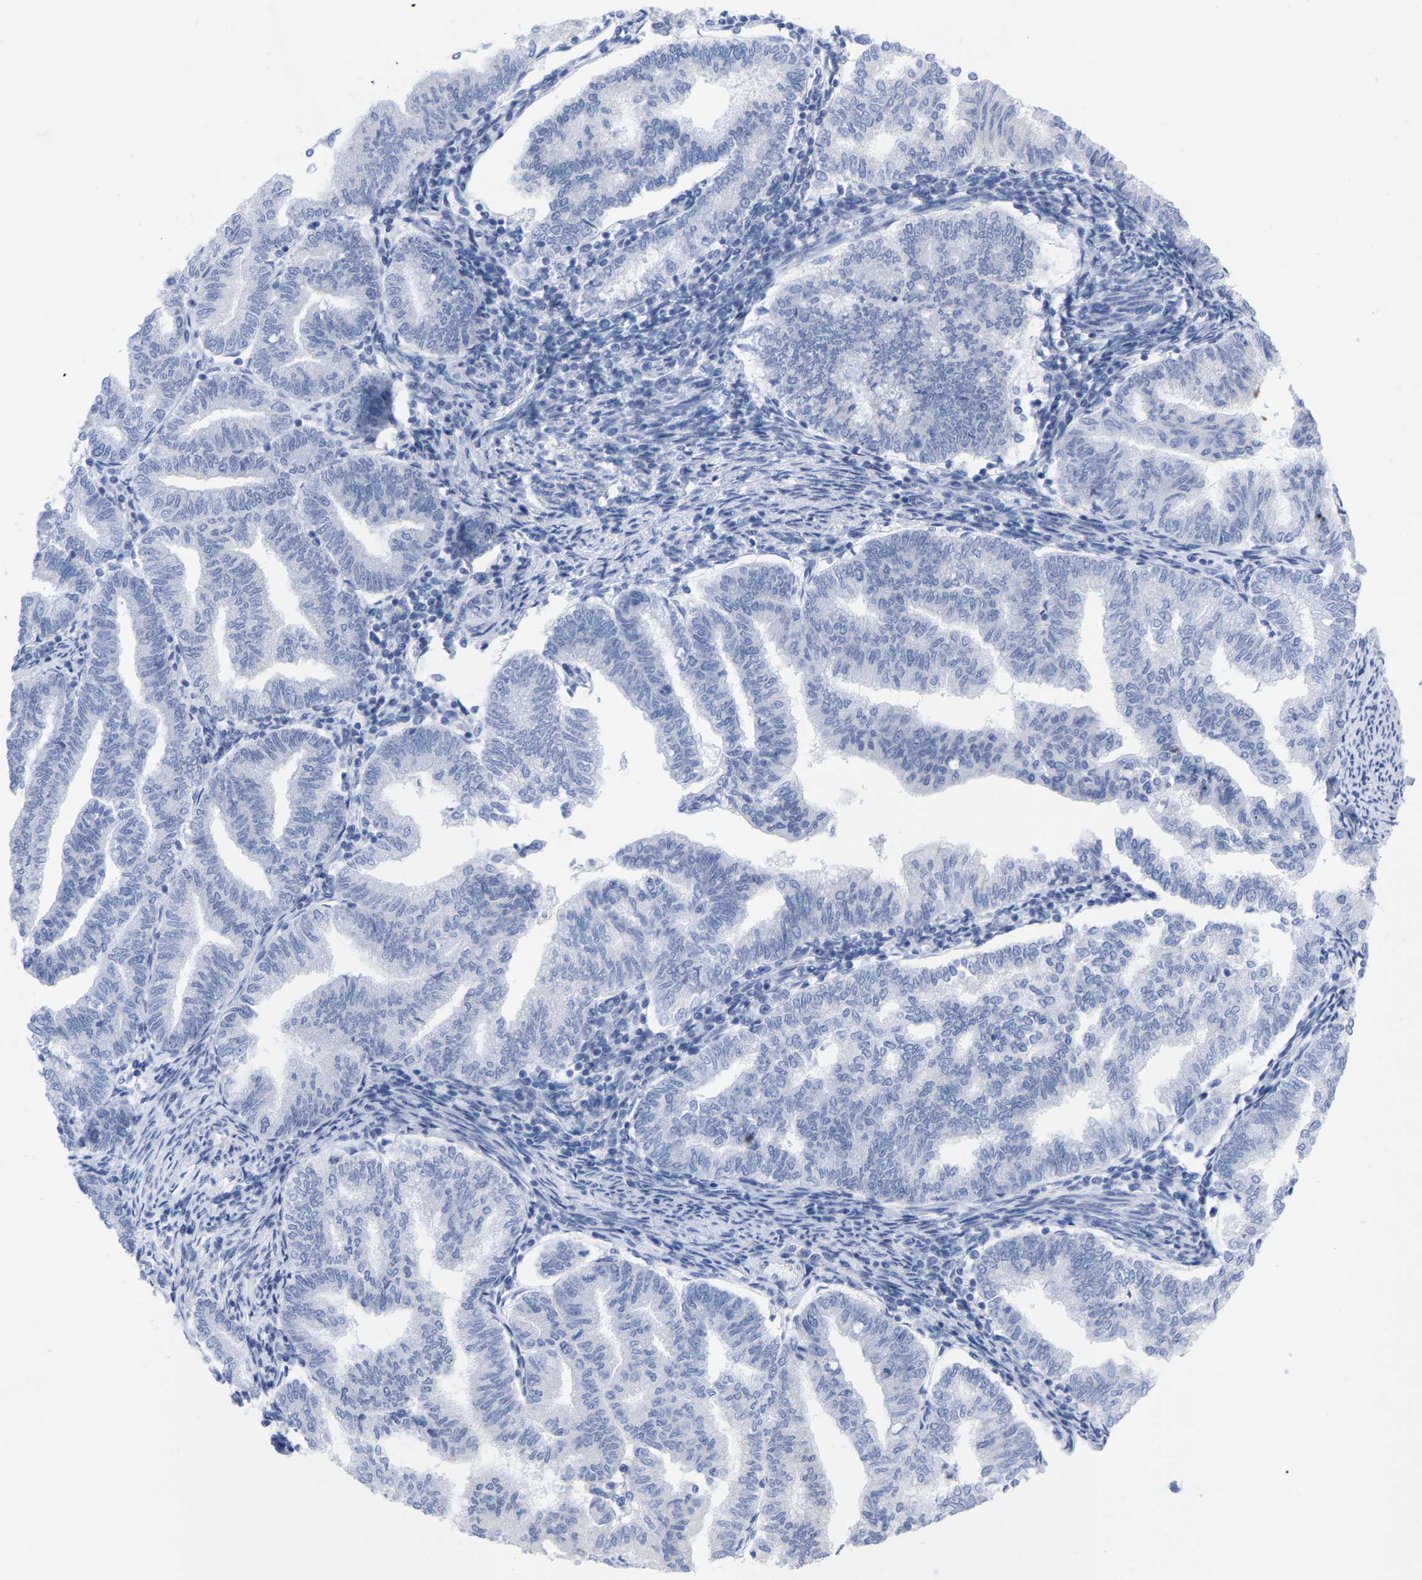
{"staining": {"intensity": "negative", "quantity": "none", "location": "none"}, "tissue": "endometrial cancer", "cell_type": "Tumor cells", "image_type": "cancer", "snomed": [{"axis": "morphology", "description": "Polyp, NOS"}, {"axis": "morphology", "description": "Adenocarcinoma, NOS"}, {"axis": "morphology", "description": "Adenoma, NOS"}, {"axis": "topography", "description": "Endometrium"}], "caption": "Tumor cells are negative for protein expression in human adenoma (endometrial).", "gene": "ZNF629", "patient": {"sex": "female", "age": 79}}